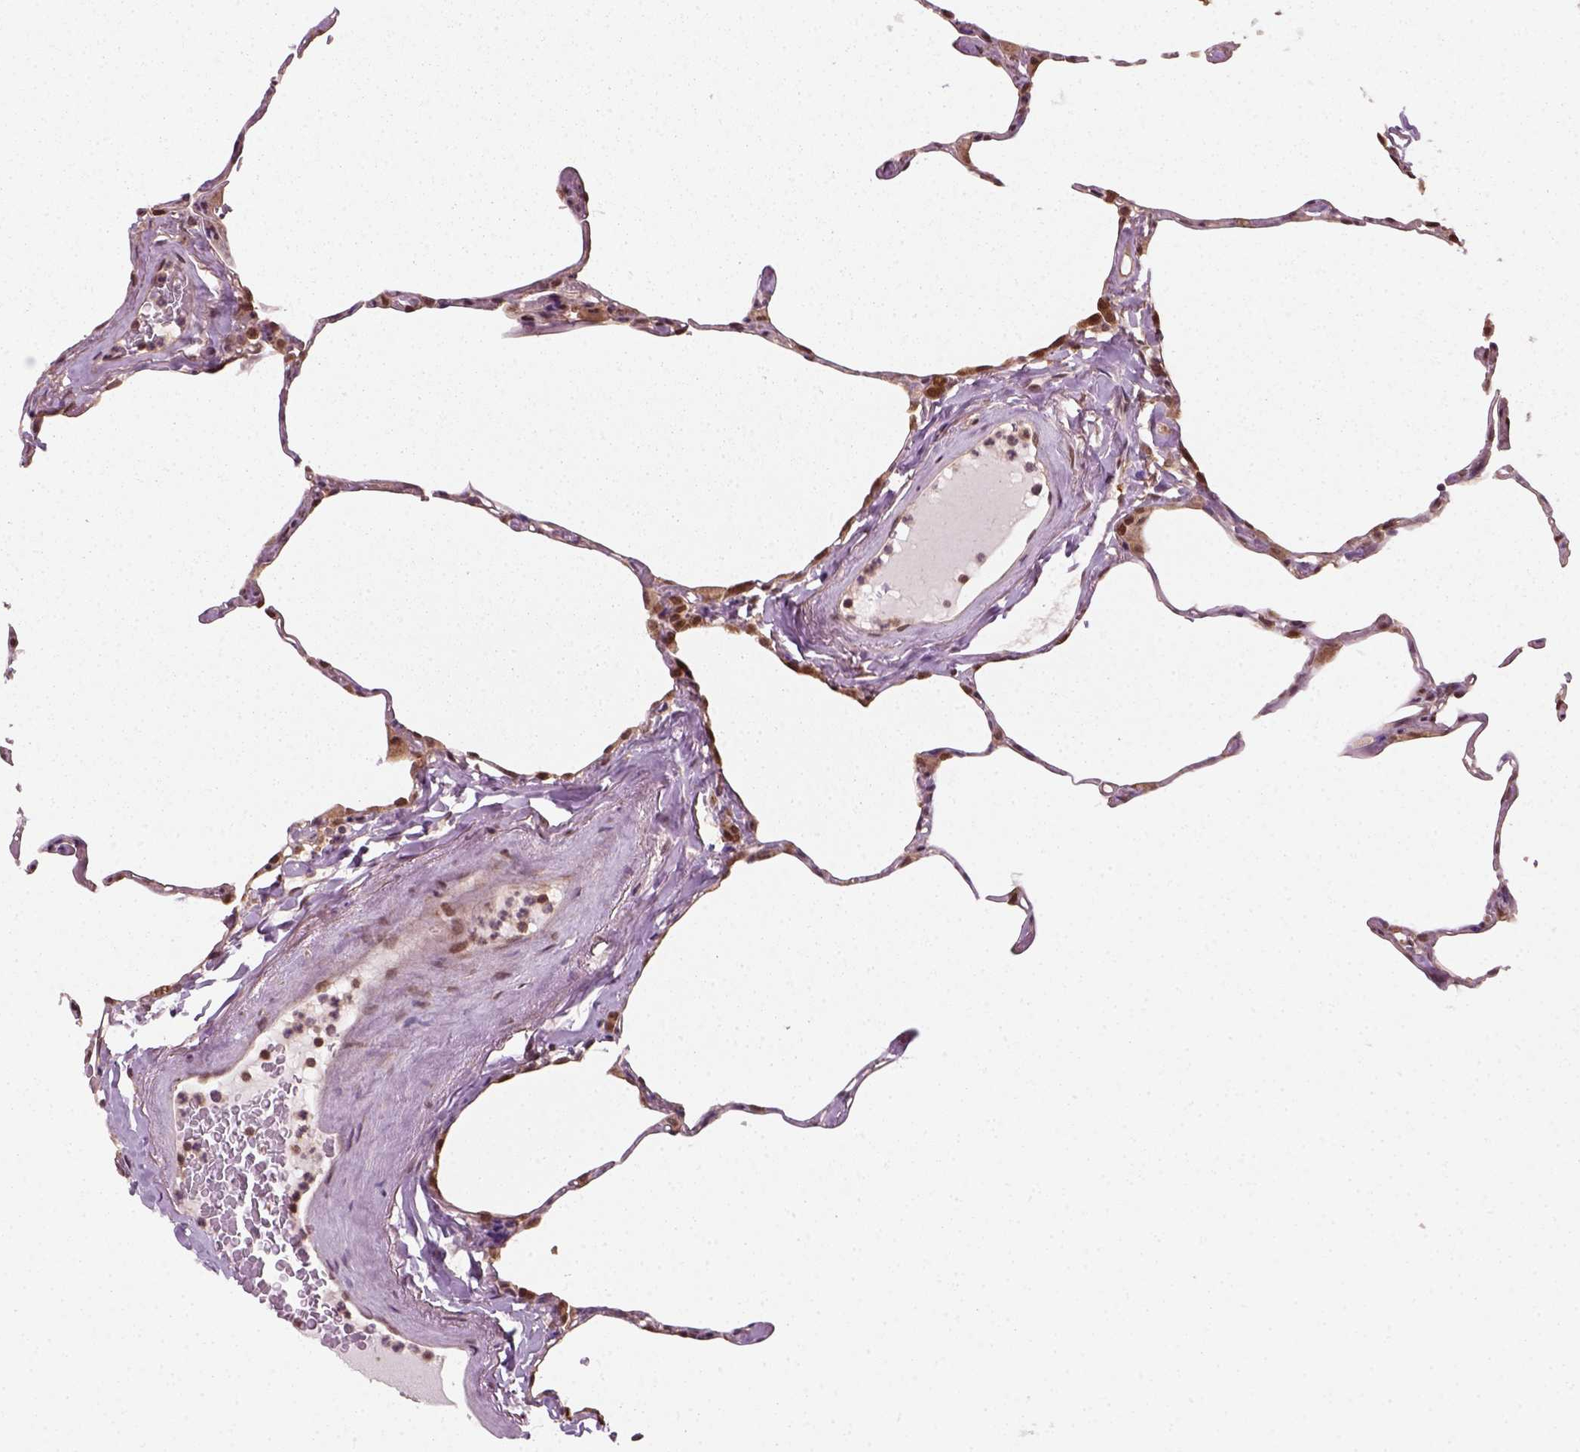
{"staining": {"intensity": "moderate", "quantity": ">75%", "location": "cytoplasmic/membranous,nuclear"}, "tissue": "lung", "cell_type": "Alveolar cells", "image_type": "normal", "snomed": [{"axis": "morphology", "description": "Normal tissue, NOS"}, {"axis": "topography", "description": "Lung"}], "caption": "Protein expression analysis of benign human lung reveals moderate cytoplasmic/membranous,nuclear expression in approximately >75% of alveolar cells.", "gene": "NUDT9", "patient": {"sex": "male", "age": 65}}